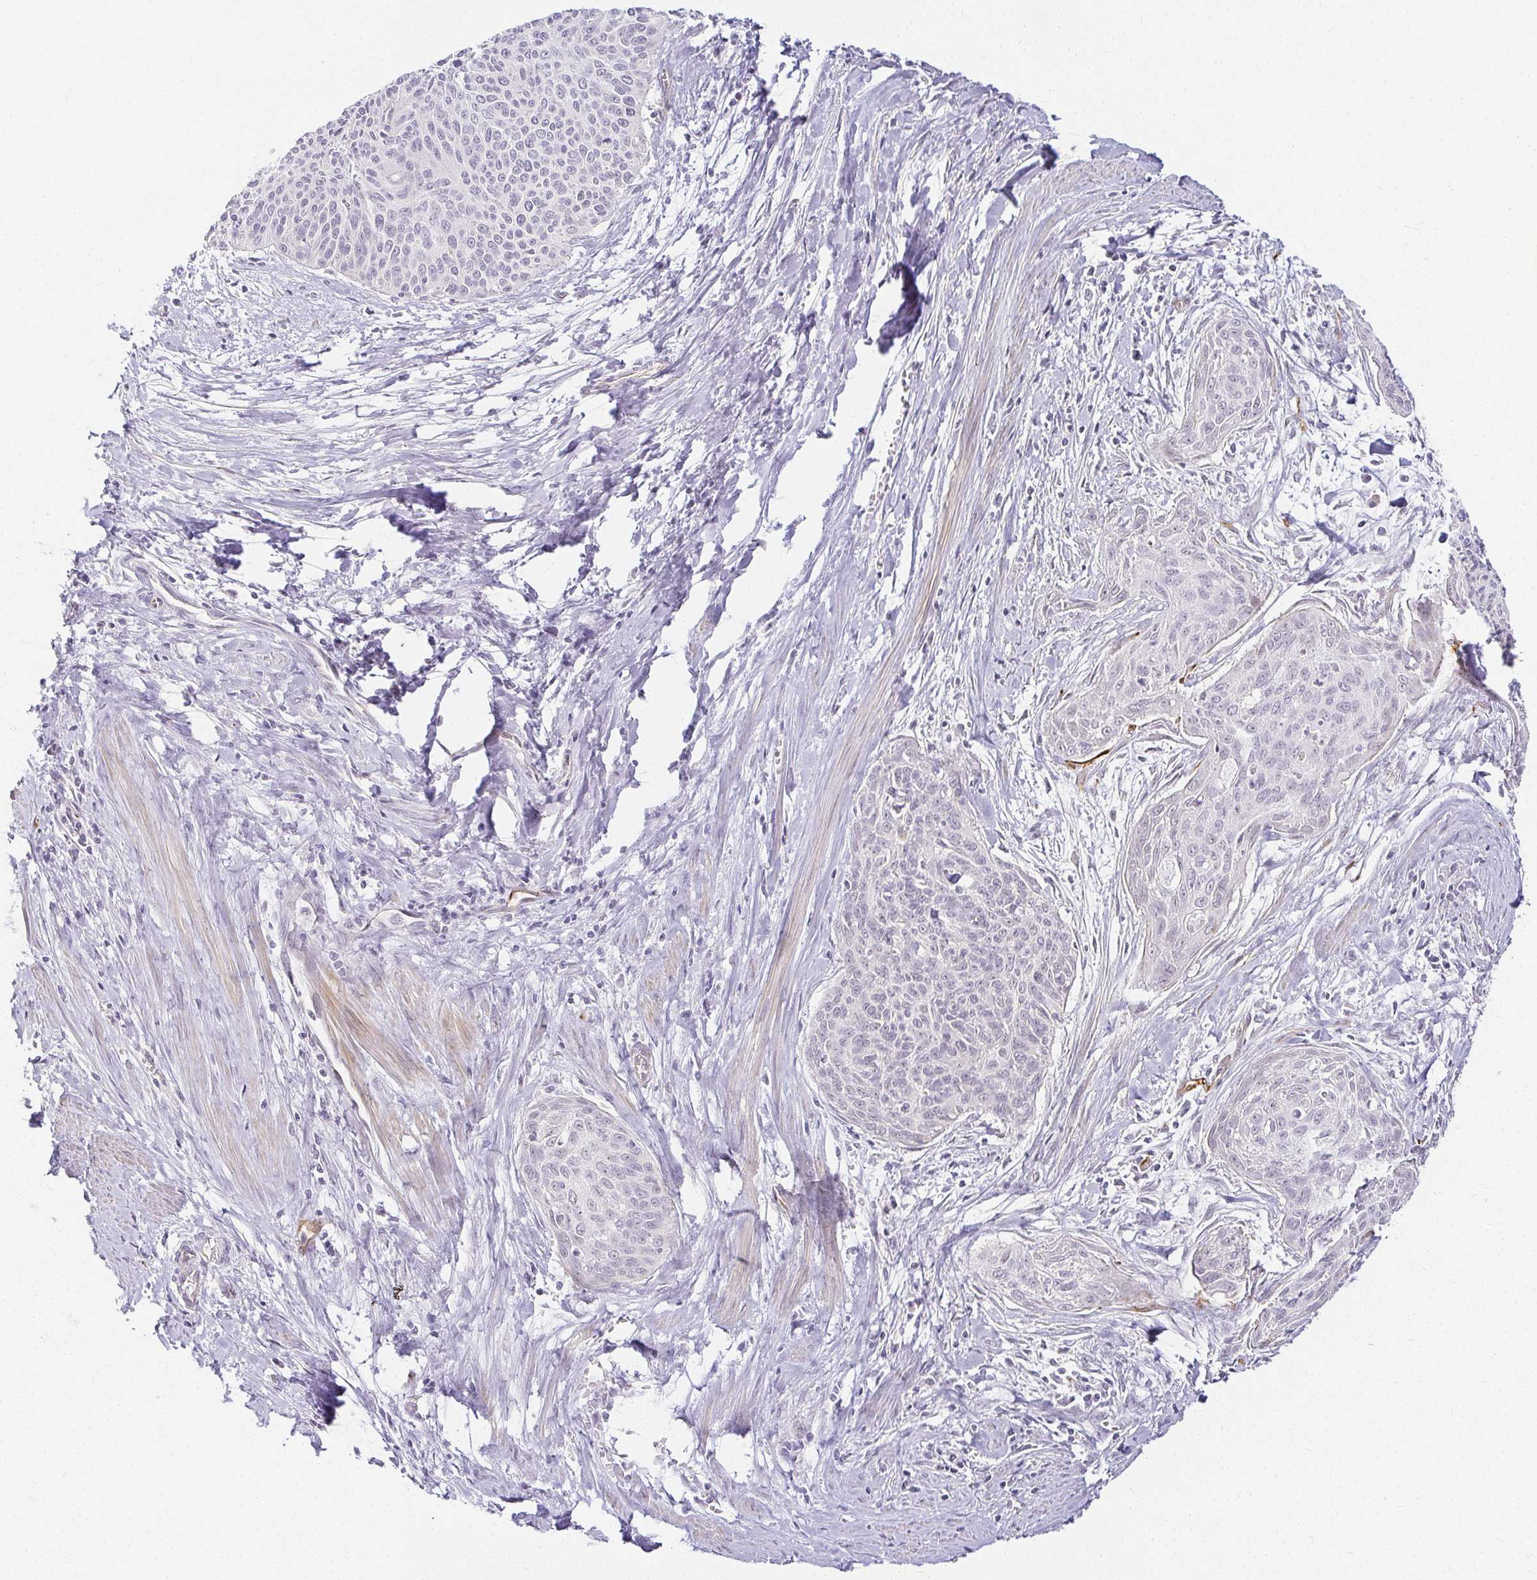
{"staining": {"intensity": "negative", "quantity": "none", "location": "none"}, "tissue": "cervical cancer", "cell_type": "Tumor cells", "image_type": "cancer", "snomed": [{"axis": "morphology", "description": "Squamous cell carcinoma, NOS"}, {"axis": "topography", "description": "Cervix"}], "caption": "Tumor cells are negative for brown protein staining in squamous cell carcinoma (cervical).", "gene": "ACAN", "patient": {"sex": "female", "age": 55}}